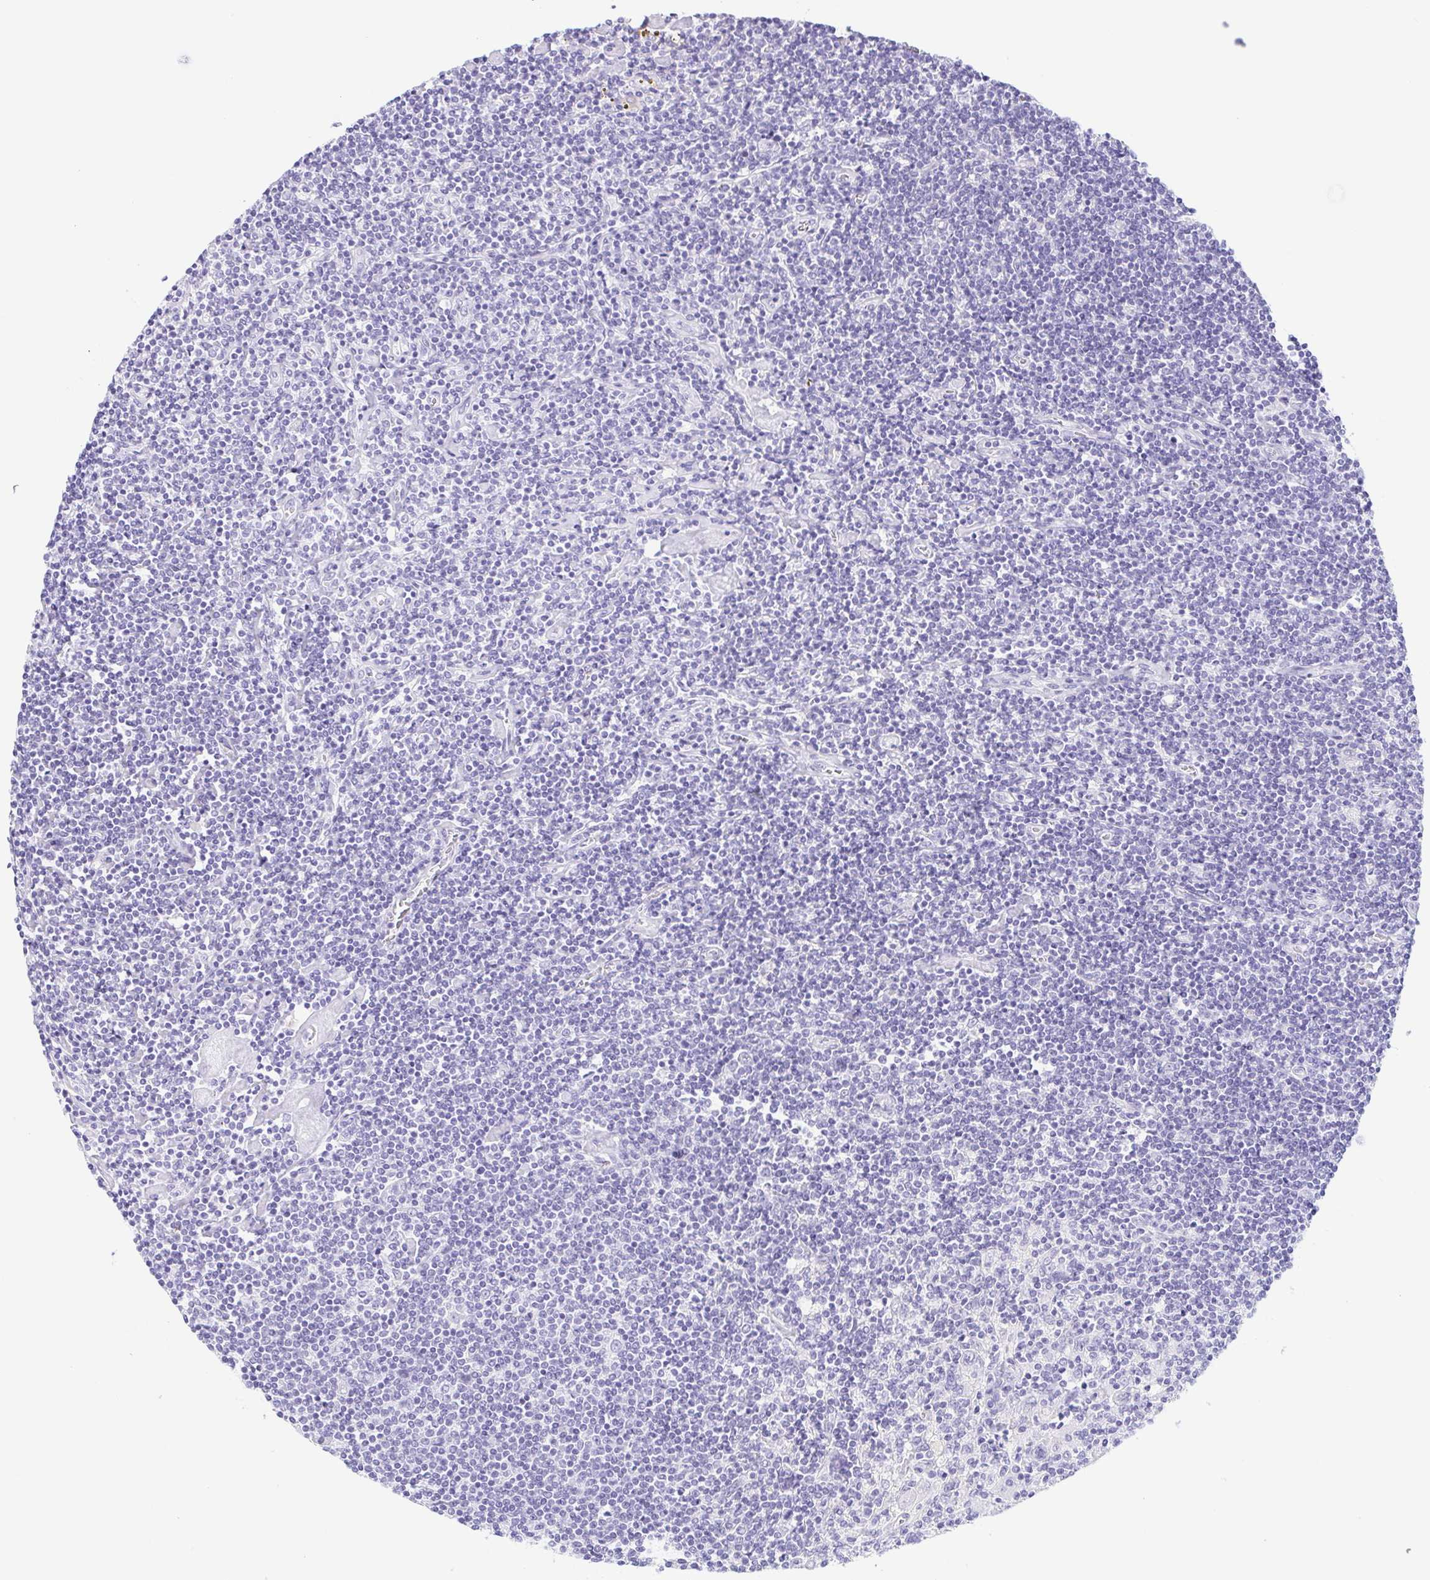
{"staining": {"intensity": "negative", "quantity": "none", "location": "none"}, "tissue": "lymphoma", "cell_type": "Tumor cells", "image_type": "cancer", "snomed": [{"axis": "morphology", "description": "Hodgkin's disease, NOS"}, {"axis": "topography", "description": "Lymph node"}], "caption": "A micrograph of lymphoma stained for a protein shows no brown staining in tumor cells.", "gene": "CYP21A2", "patient": {"sex": "male", "age": 40}}